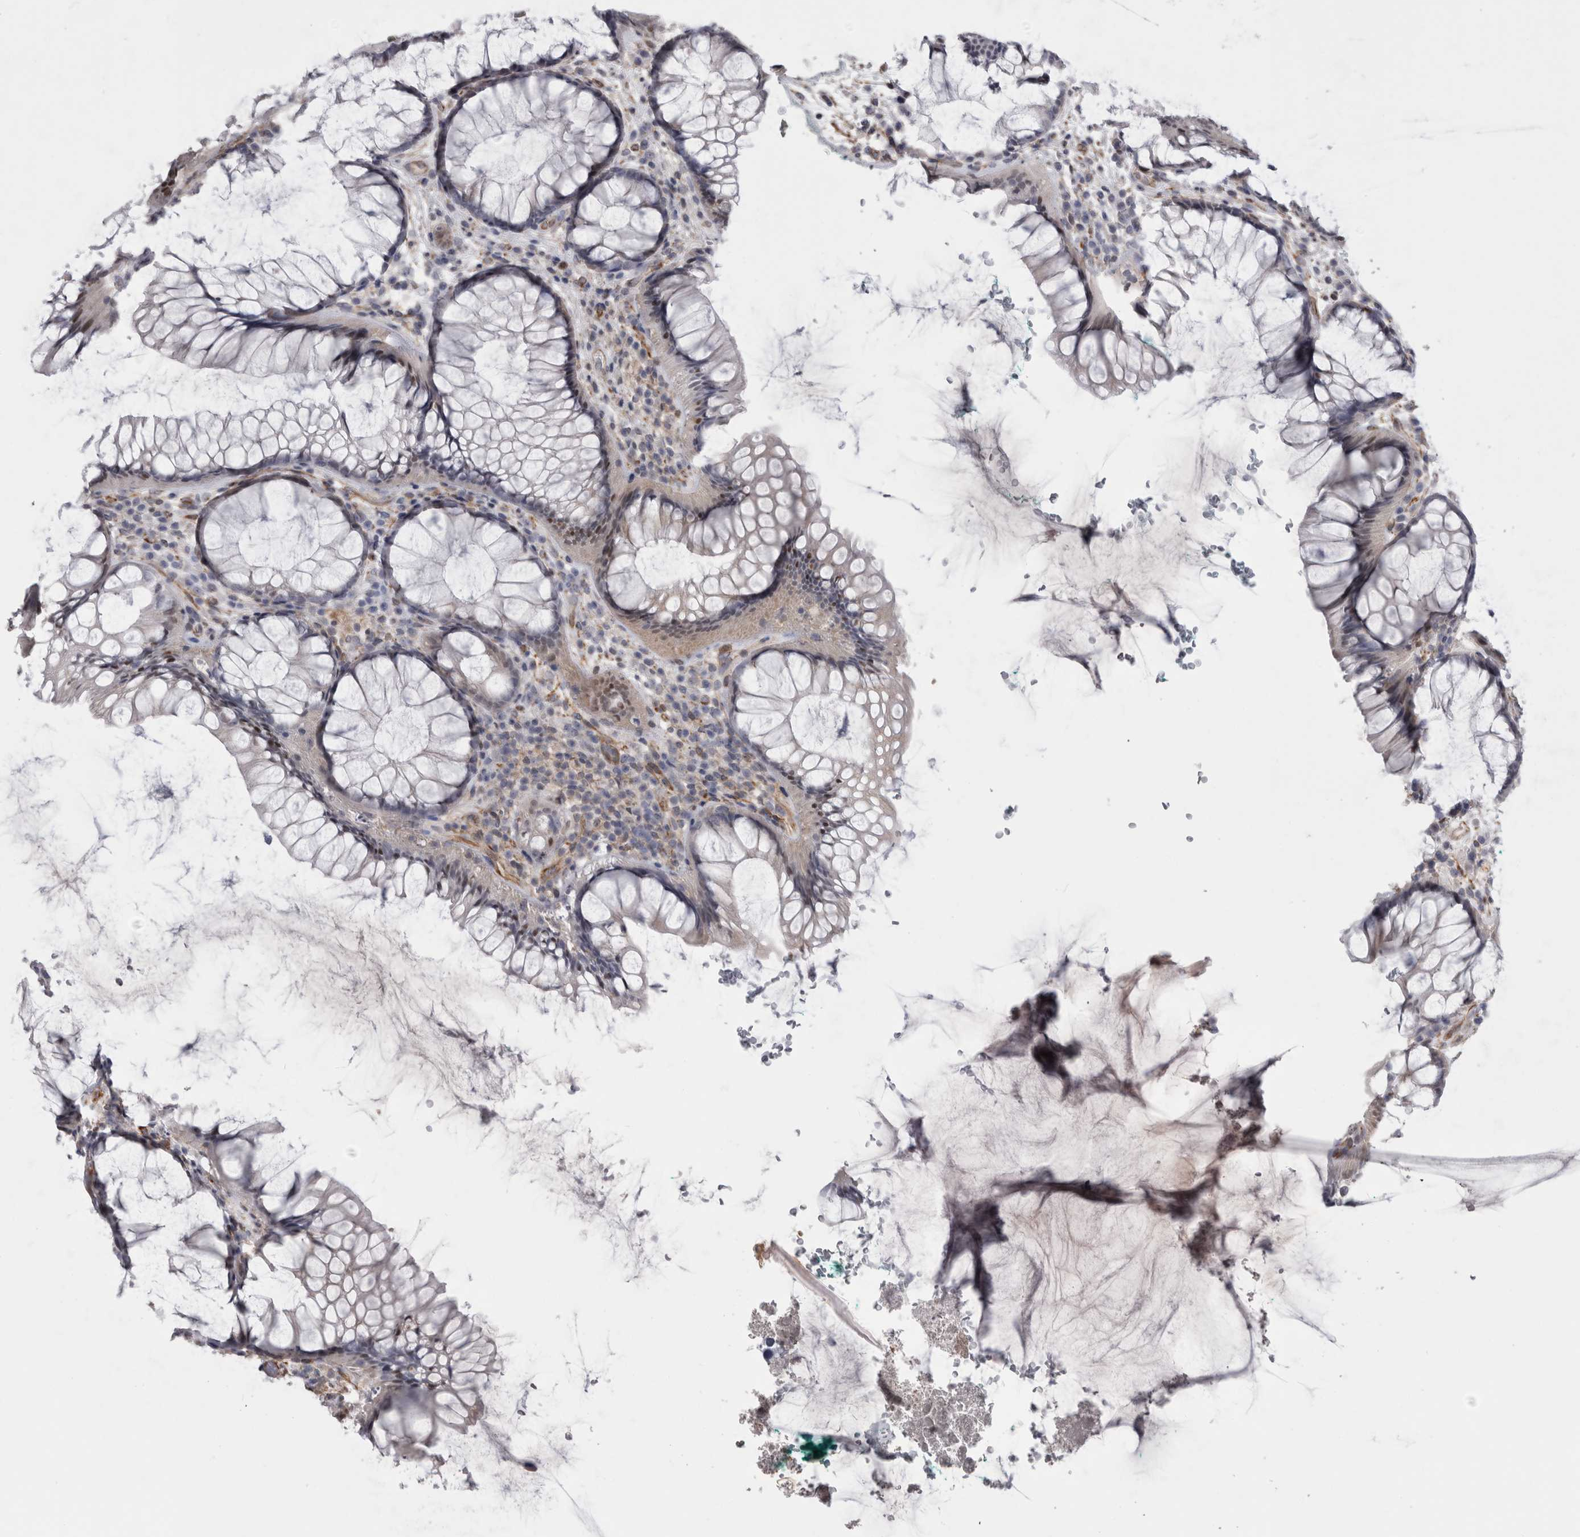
{"staining": {"intensity": "weak", "quantity": "25%-75%", "location": "cytoplasmic/membranous"}, "tissue": "rectum", "cell_type": "Glandular cells", "image_type": "normal", "snomed": [{"axis": "morphology", "description": "Normal tissue, NOS"}, {"axis": "topography", "description": "Rectum"}], "caption": "Glandular cells show low levels of weak cytoplasmic/membranous expression in approximately 25%-75% of cells in normal human rectum.", "gene": "ACOT7", "patient": {"sex": "male", "age": 51}}